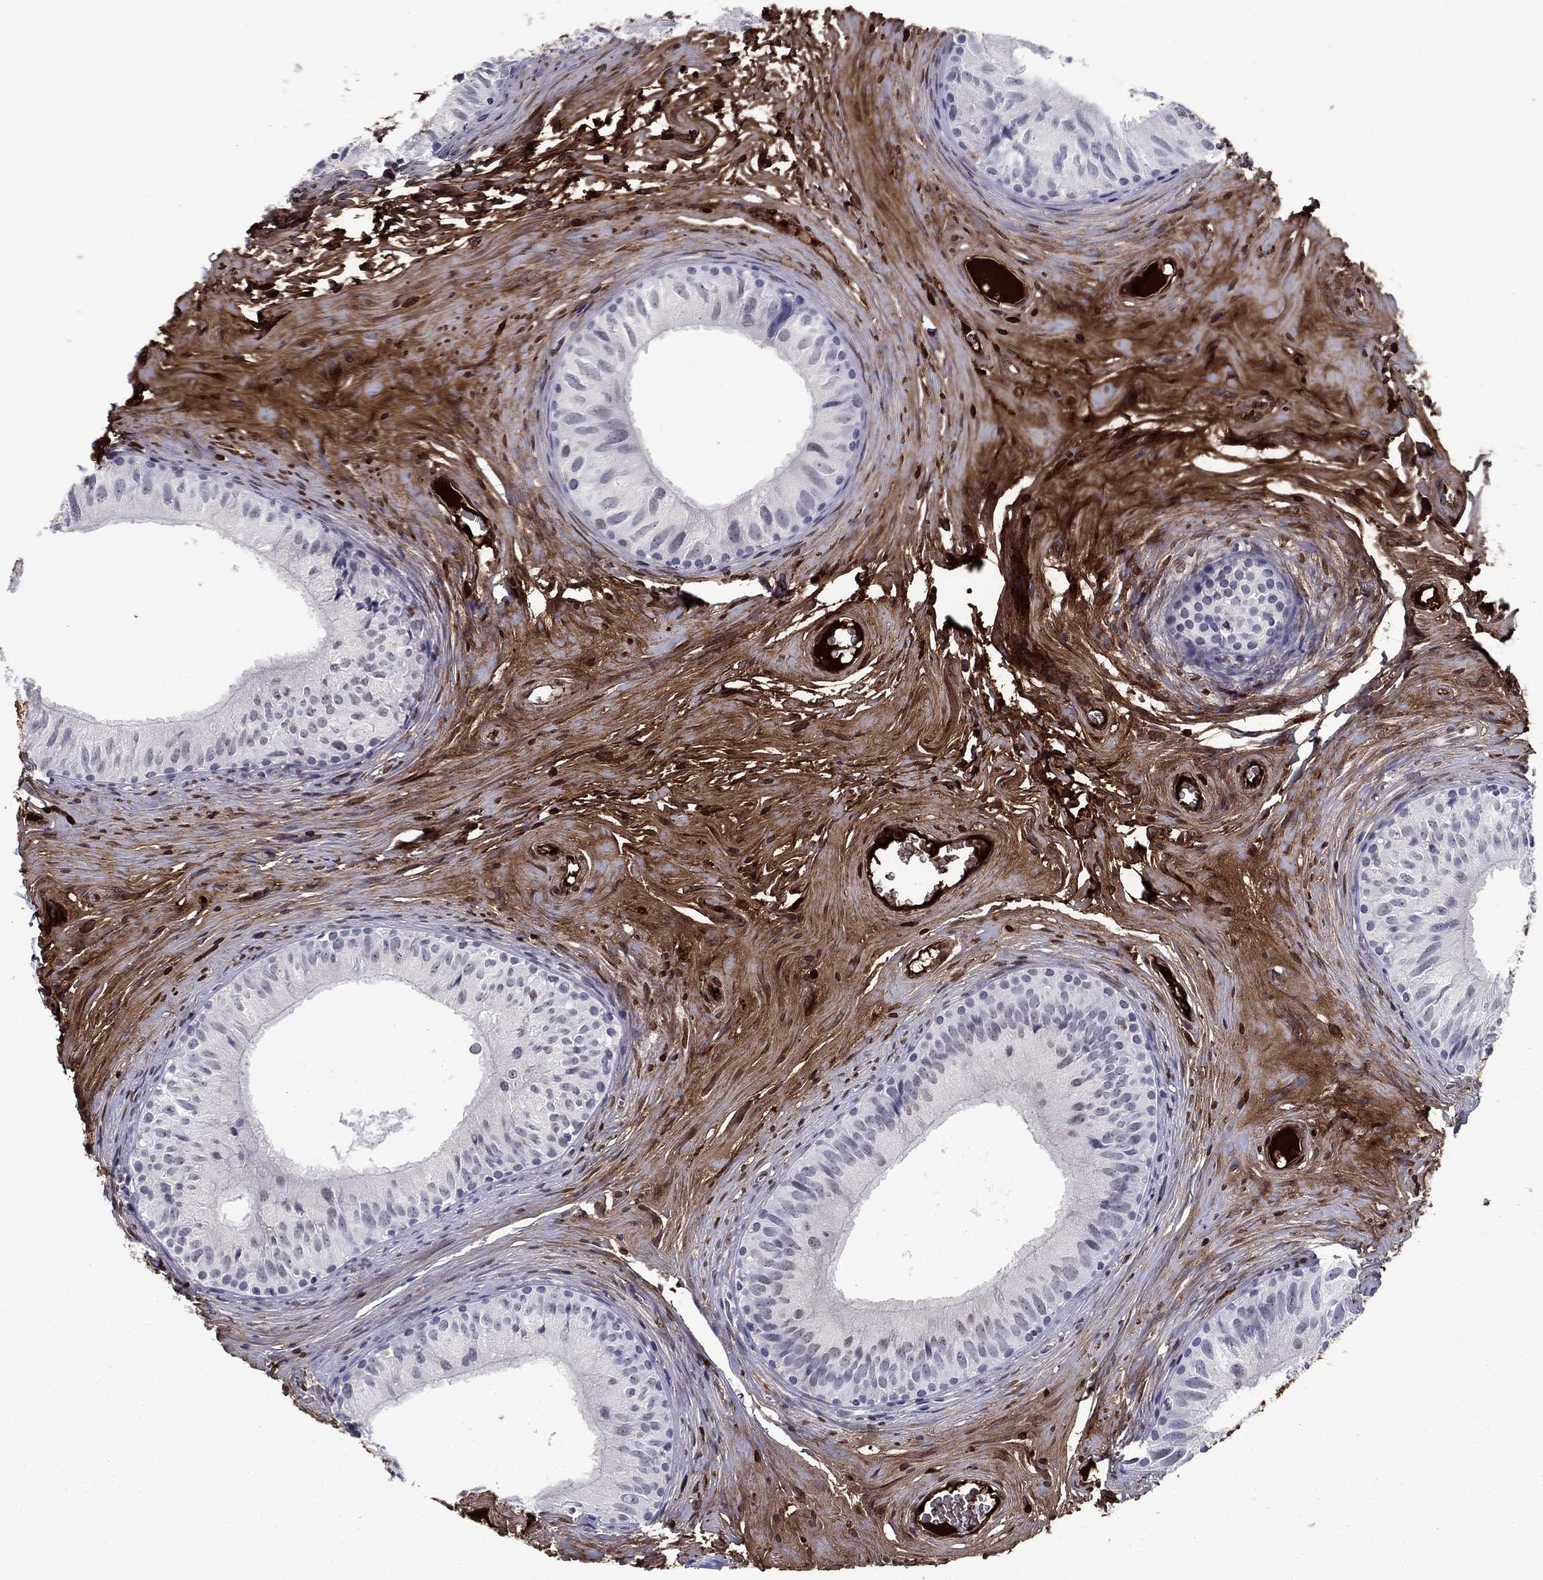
{"staining": {"intensity": "negative", "quantity": "none", "location": "none"}, "tissue": "epididymis", "cell_type": "Glandular cells", "image_type": "normal", "snomed": [{"axis": "morphology", "description": "Normal tissue, NOS"}, {"axis": "topography", "description": "Epididymis"}], "caption": "Image shows no significant protein staining in glandular cells of normal epididymis. (Immunohistochemistry, brightfield microscopy, high magnification).", "gene": "HPX", "patient": {"sex": "male", "age": 52}}